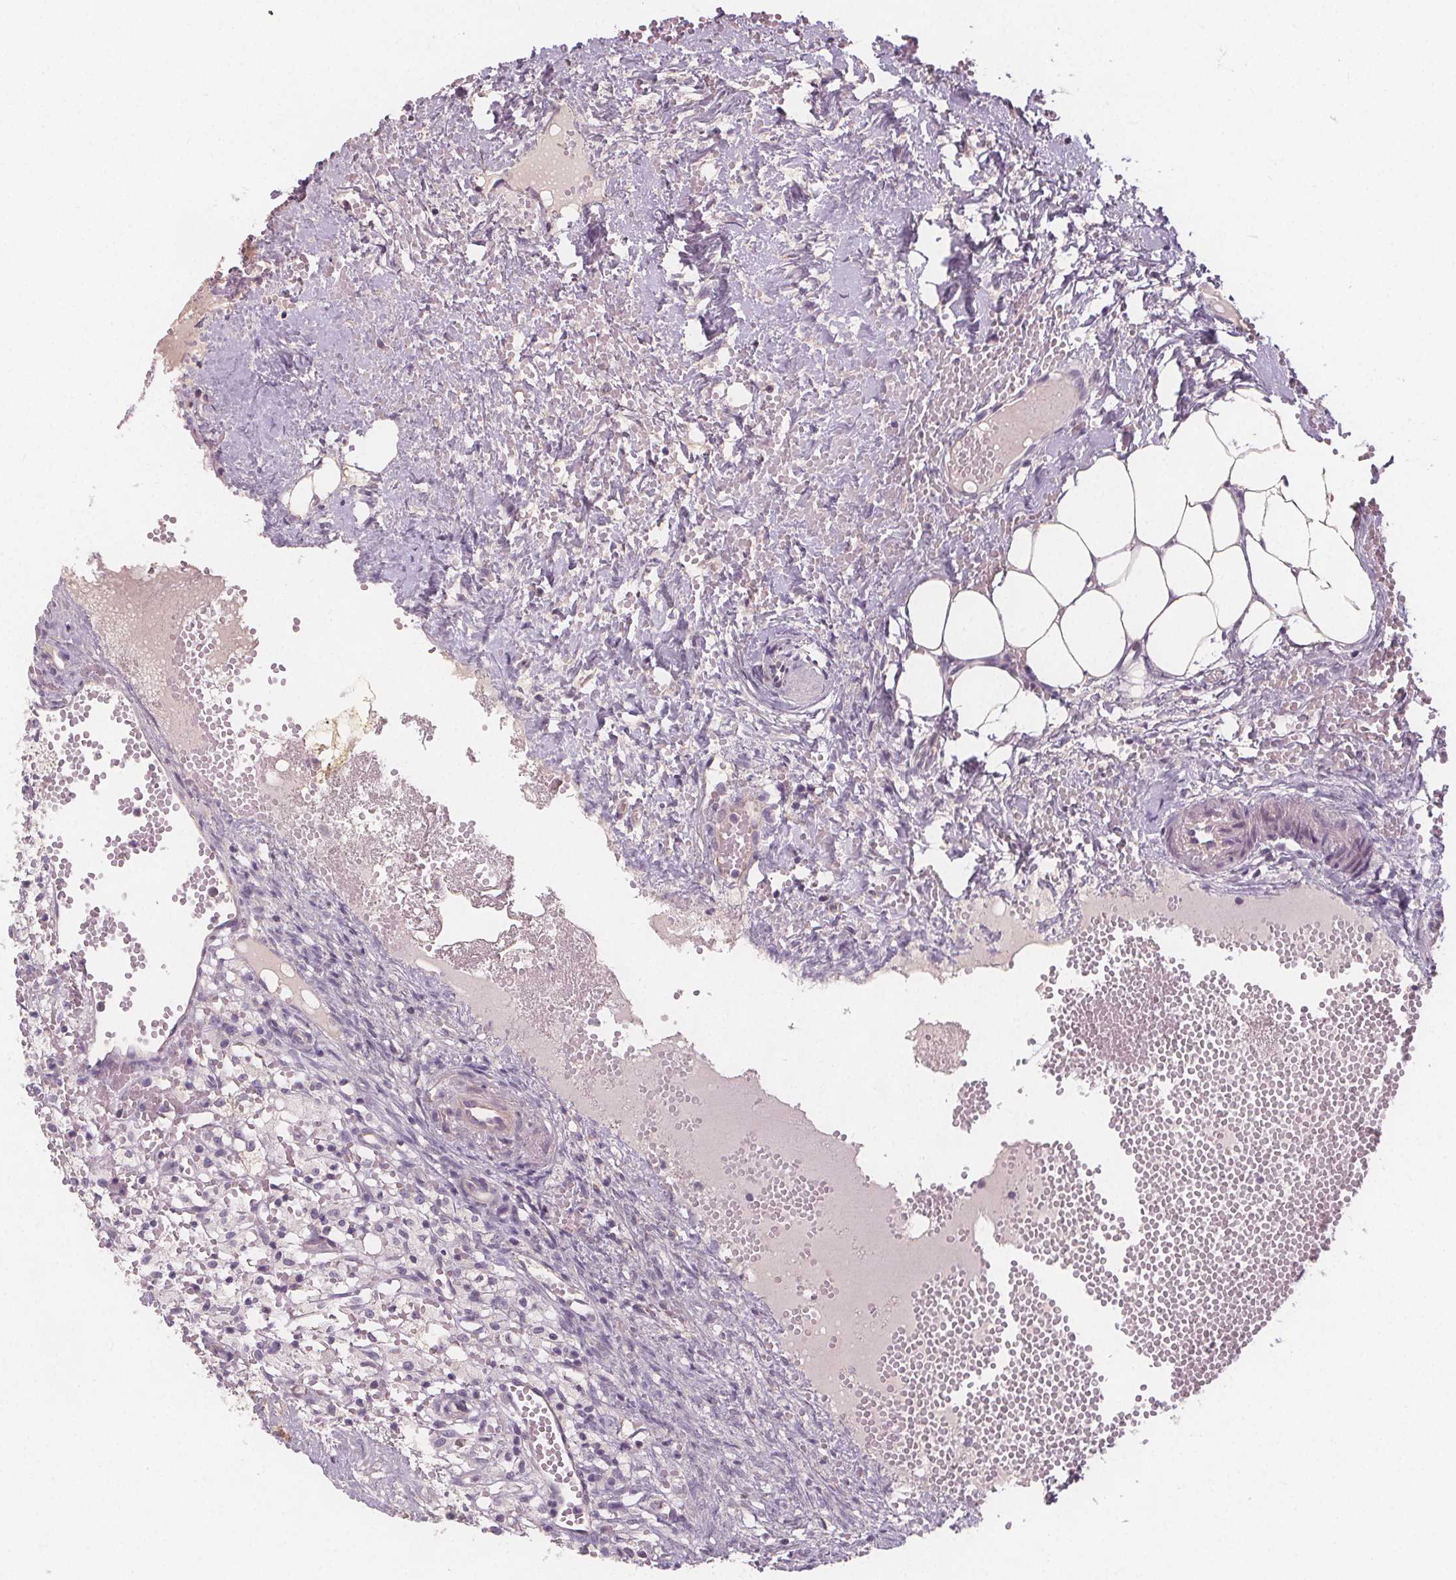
{"staining": {"intensity": "negative", "quantity": "none", "location": "none"}, "tissue": "ovary", "cell_type": "Follicle cells", "image_type": "normal", "snomed": [{"axis": "morphology", "description": "Normal tissue, NOS"}, {"axis": "topography", "description": "Ovary"}], "caption": "Immunohistochemical staining of normal human ovary exhibits no significant expression in follicle cells. Brightfield microscopy of immunohistochemistry stained with DAB (3,3'-diaminobenzidine) (brown) and hematoxylin (blue), captured at high magnification.", "gene": "VNN1", "patient": {"sex": "female", "age": 46}}